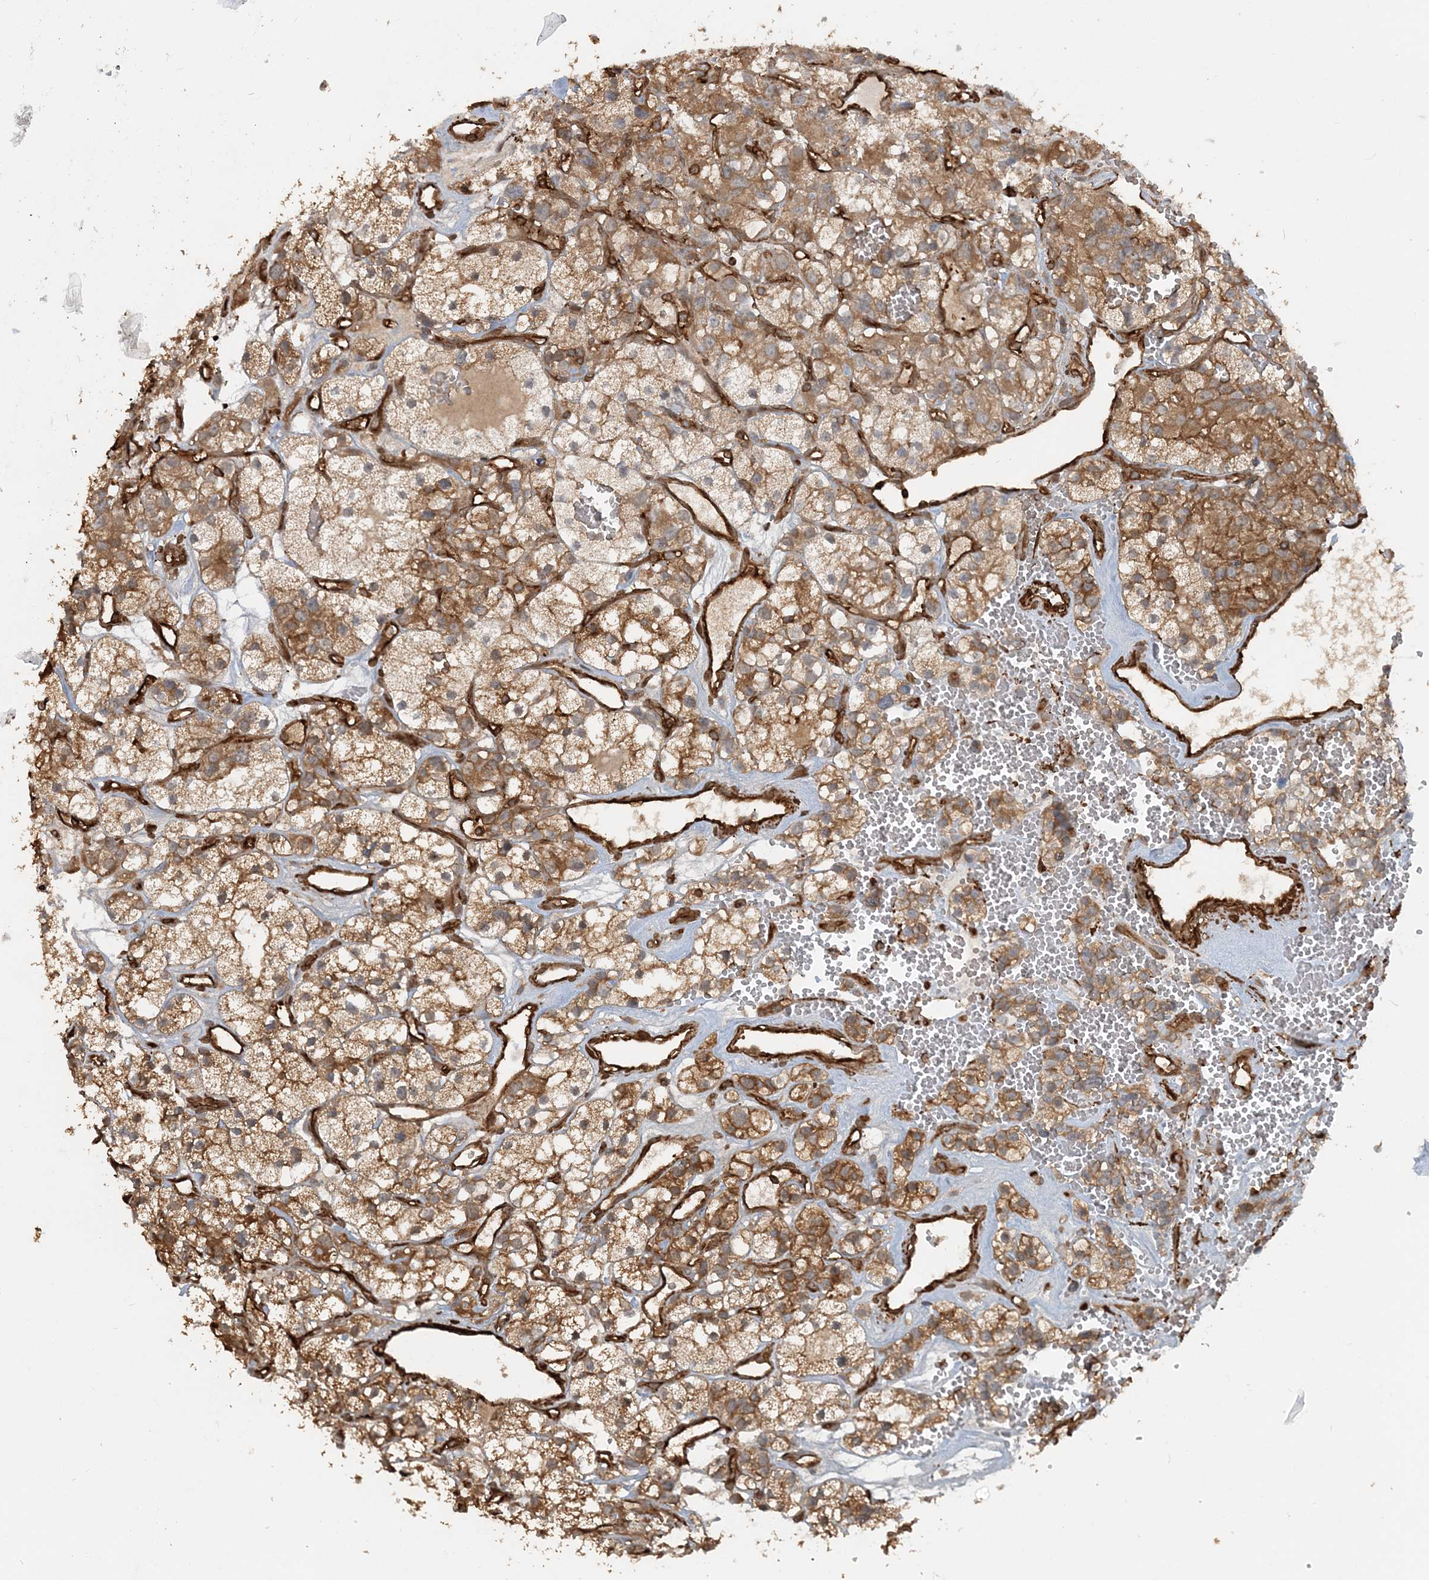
{"staining": {"intensity": "moderate", "quantity": ">75%", "location": "cytoplasmic/membranous"}, "tissue": "renal cancer", "cell_type": "Tumor cells", "image_type": "cancer", "snomed": [{"axis": "morphology", "description": "Adenocarcinoma, NOS"}, {"axis": "topography", "description": "Kidney"}], "caption": "Renal cancer stained for a protein exhibits moderate cytoplasmic/membranous positivity in tumor cells.", "gene": "DSTN", "patient": {"sex": "female", "age": 57}}